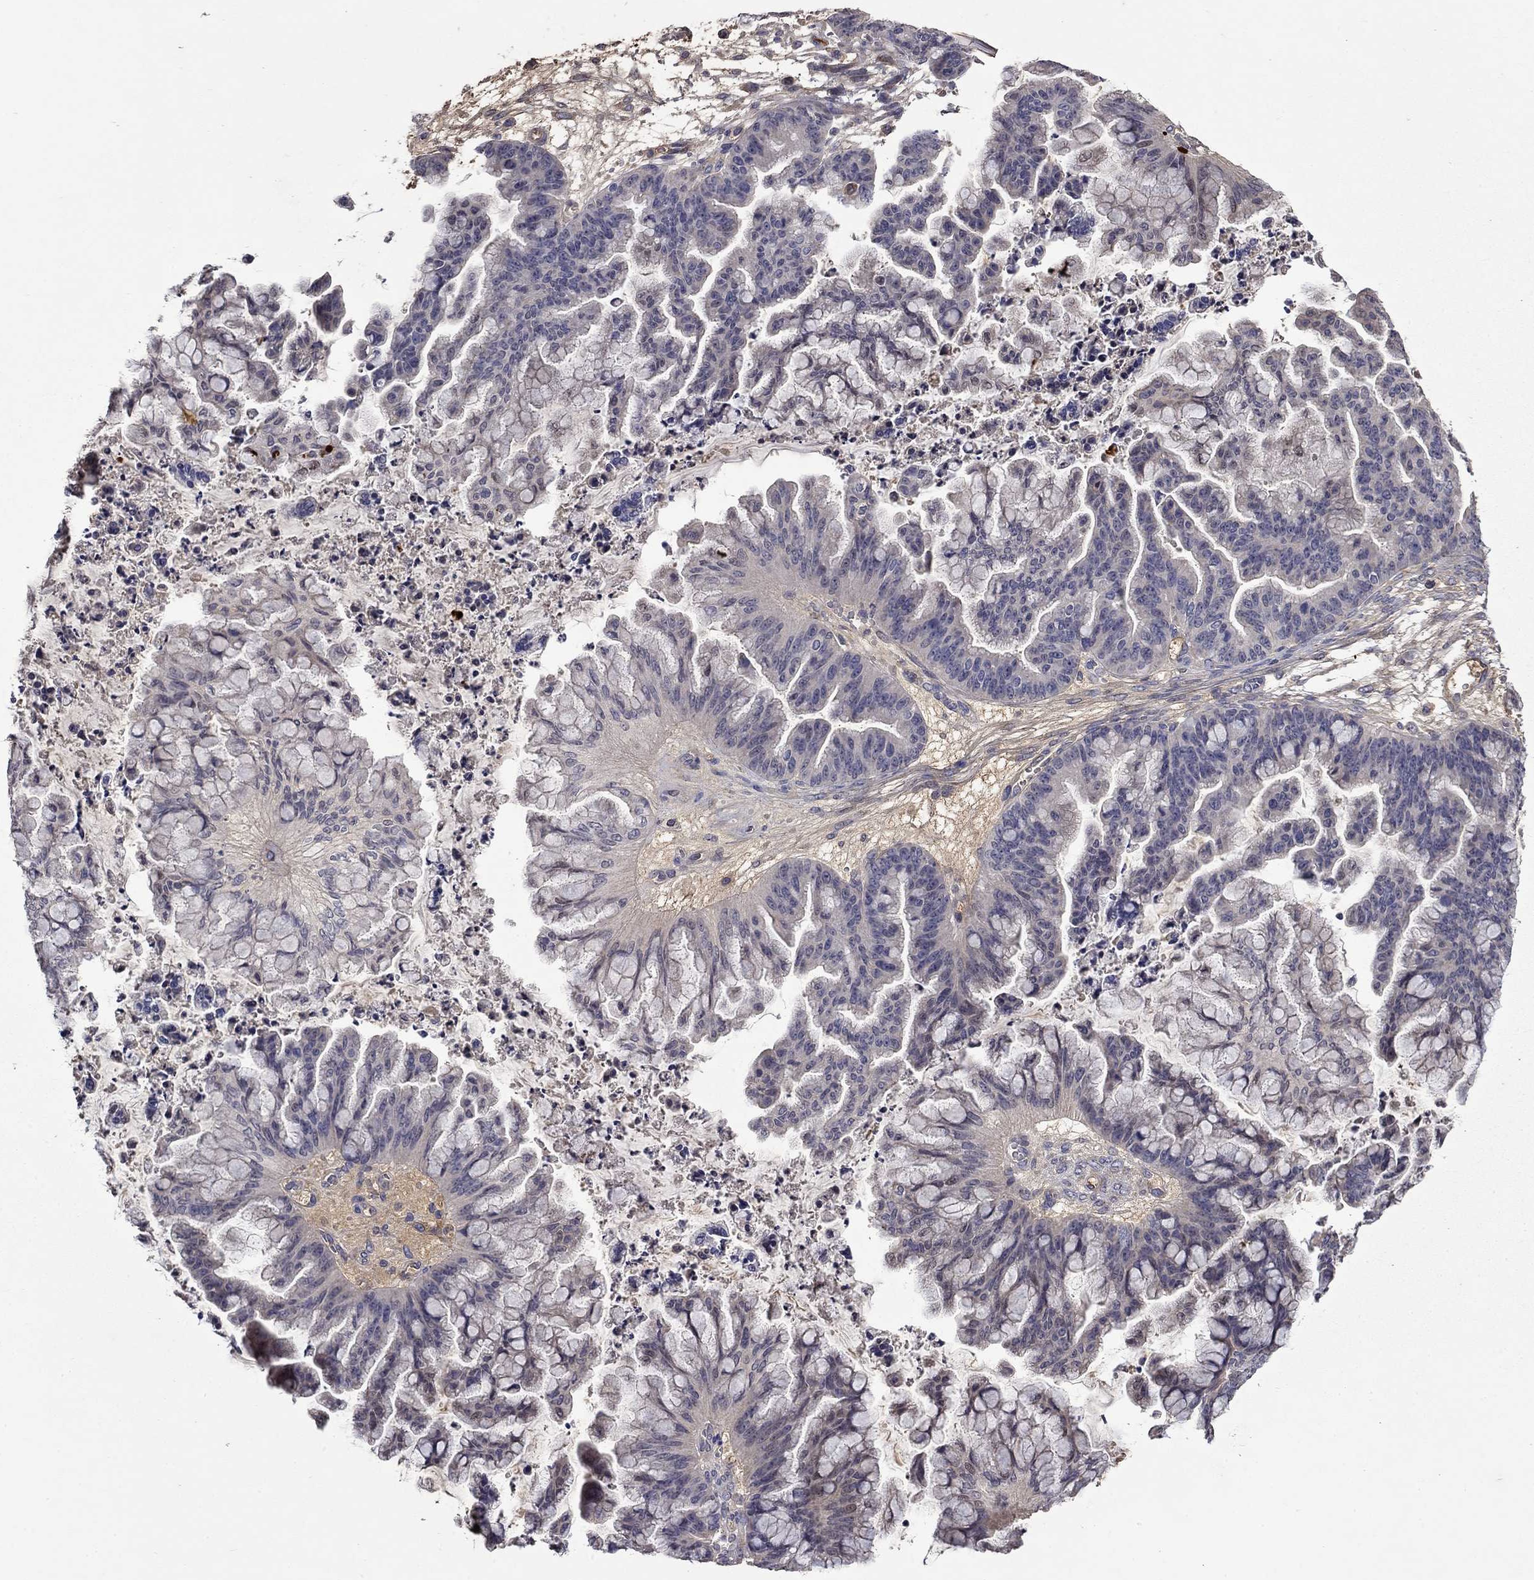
{"staining": {"intensity": "negative", "quantity": "none", "location": "none"}, "tissue": "ovarian cancer", "cell_type": "Tumor cells", "image_type": "cancer", "snomed": [{"axis": "morphology", "description": "Cystadenocarcinoma, mucinous, NOS"}, {"axis": "topography", "description": "Ovary"}], "caption": "An immunohistochemistry (IHC) photomicrograph of ovarian cancer is shown. There is no staining in tumor cells of ovarian cancer.", "gene": "SATB1", "patient": {"sex": "female", "age": 67}}